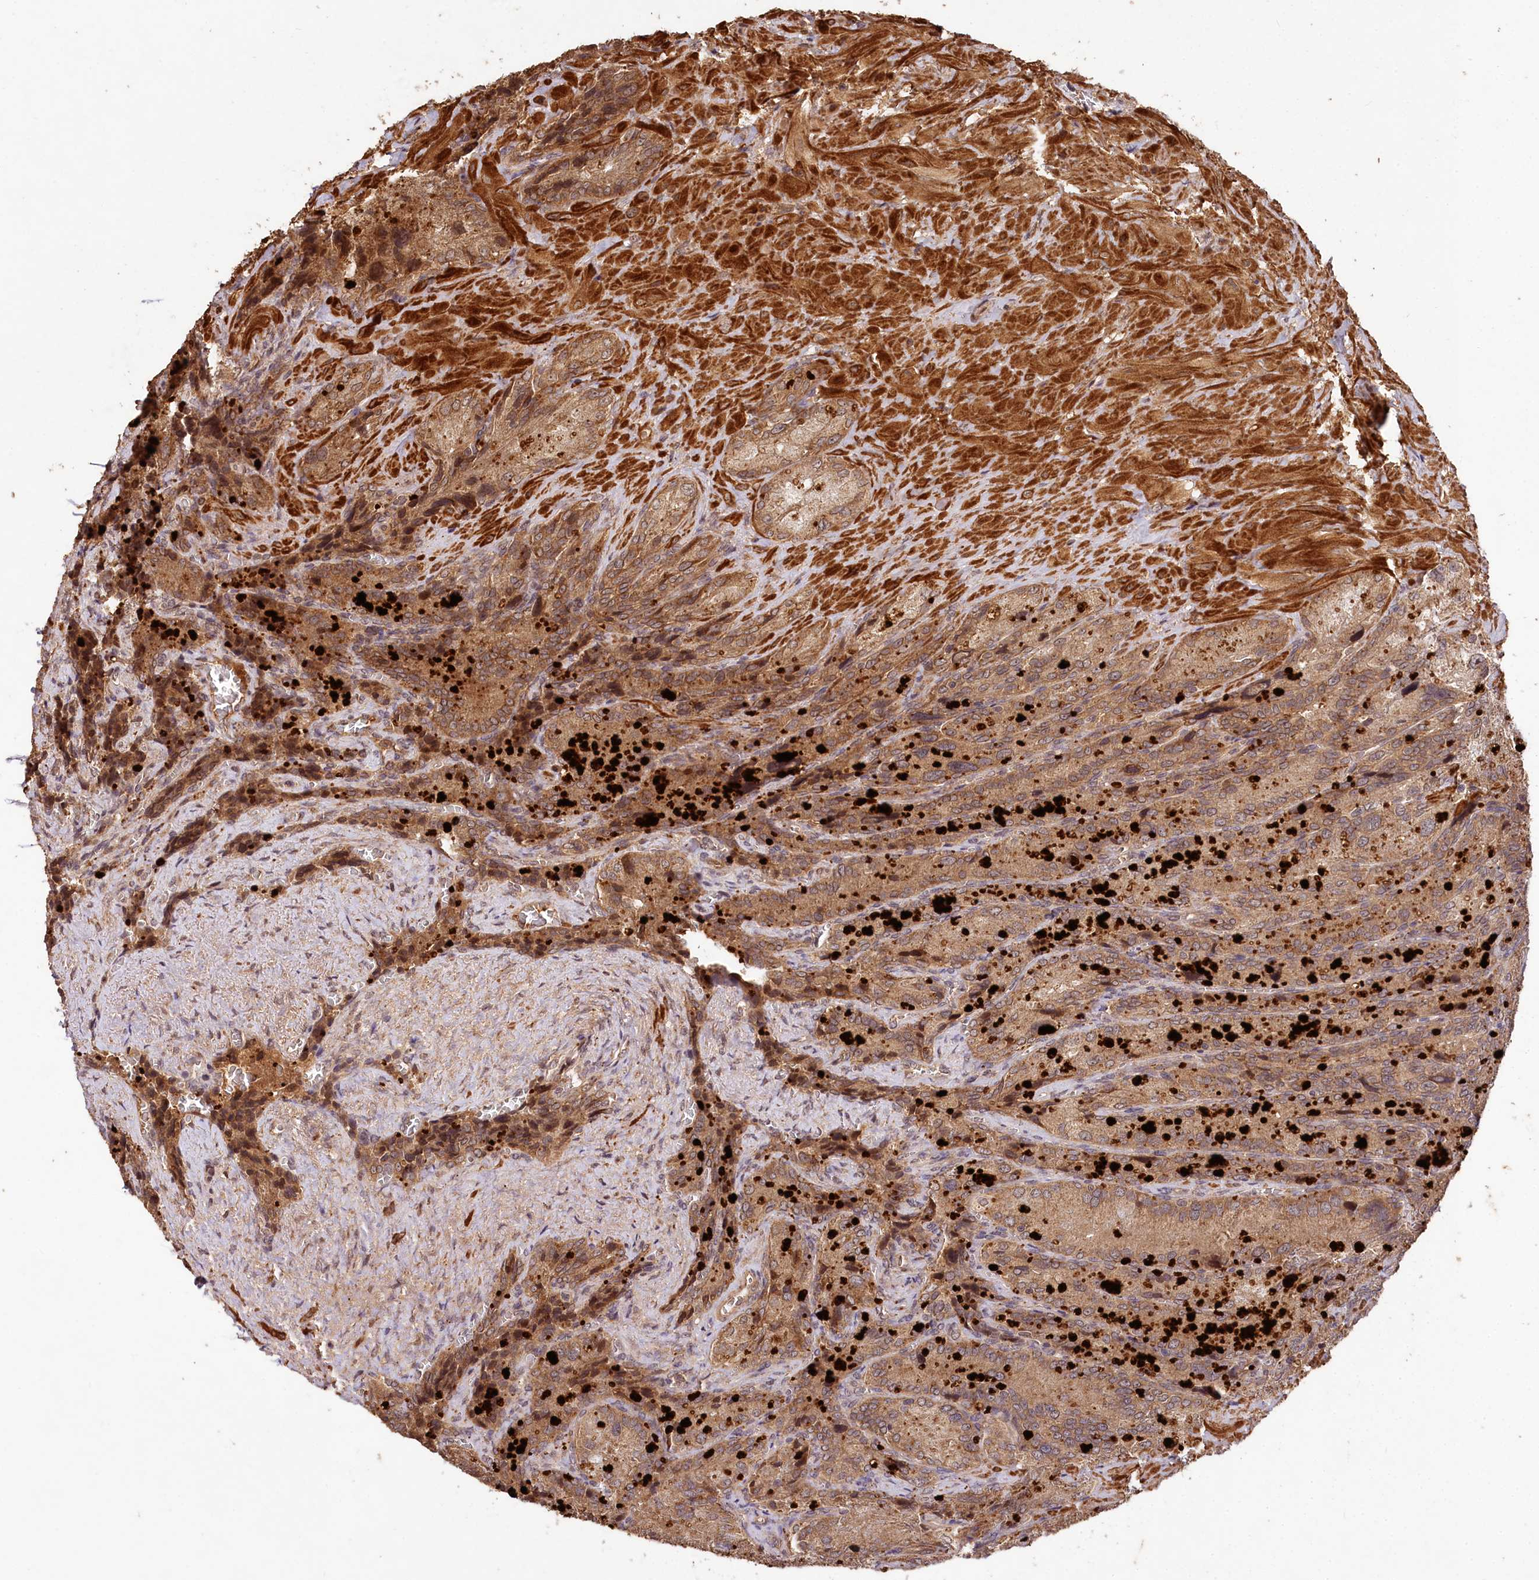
{"staining": {"intensity": "moderate", "quantity": ">75%", "location": "cytoplasmic/membranous"}, "tissue": "seminal vesicle", "cell_type": "Glandular cells", "image_type": "normal", "snomed": [{"axis": "morphology", "description": "Normal tissue, NOS"}, {"axis": "topography", "description": "Seminal veicle"}], "caption": "Moderate cytoplasmic/membranous staining is present in approximately >75% of glandular cells in benign seminal vesicle.", "gene": "MCF2L2", "patient": {"sex": "male", "age": 62}}